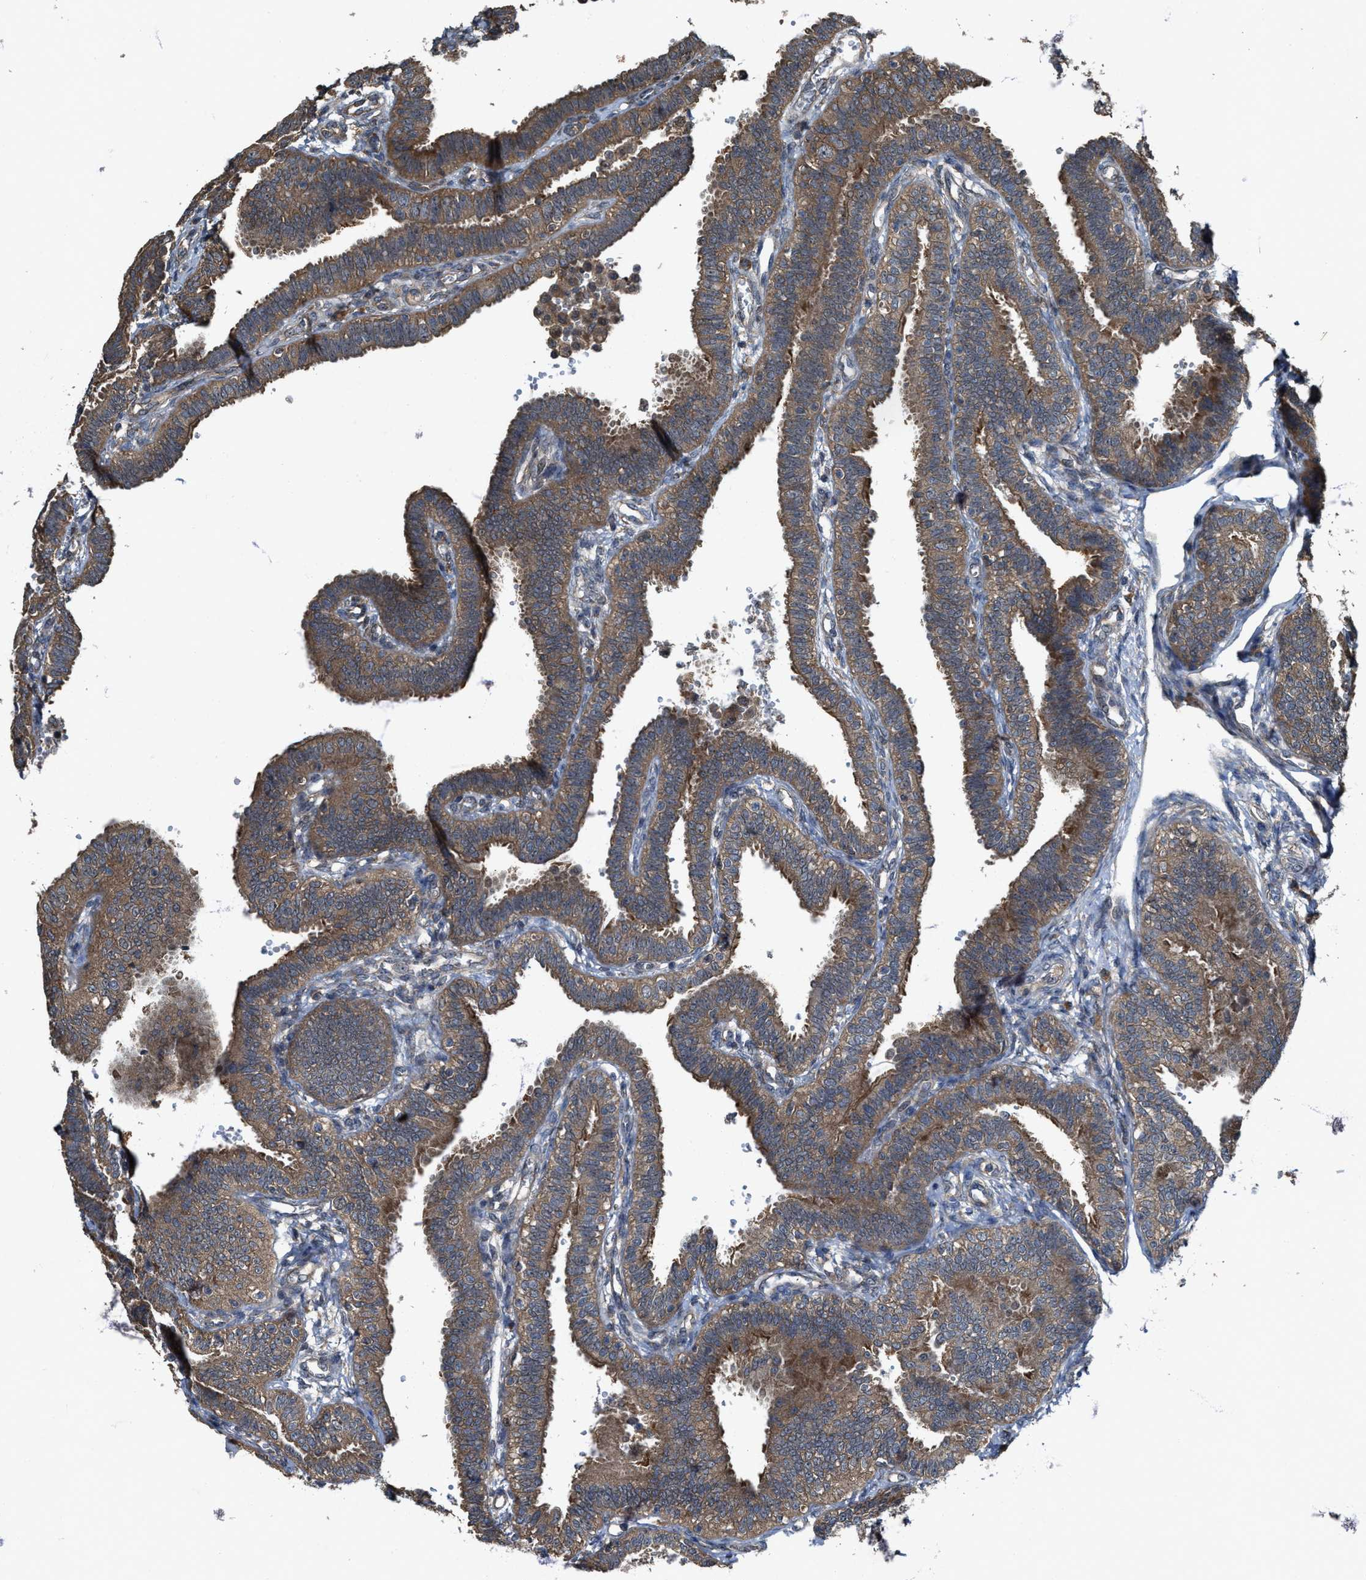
{"staining": {"intensity": "moderate", "quantity": ">75%", "location": "cytoplasmic/membranous"}, "tissue": "fallopian tube", "cell_type": "Glandular cells", "image_type": "normal", "snomed": [{"axis": "morphology", "description": "Normal tissue, NOS"}, {"axis": "topography", "description": "Fallopian tube"}, {"axis": "topography", "description": "Placenta"}], "caption": "Brown immunohistochemical staining in unremarkable human fallopian tube shows moderate cytoplasmic/membranous staining in about >75% of glandular cells. (Brightfield microscopy of DAB IHC at high magnification).", "gene": "PDP2", "patient": {"sex": "female", "age": 34}}